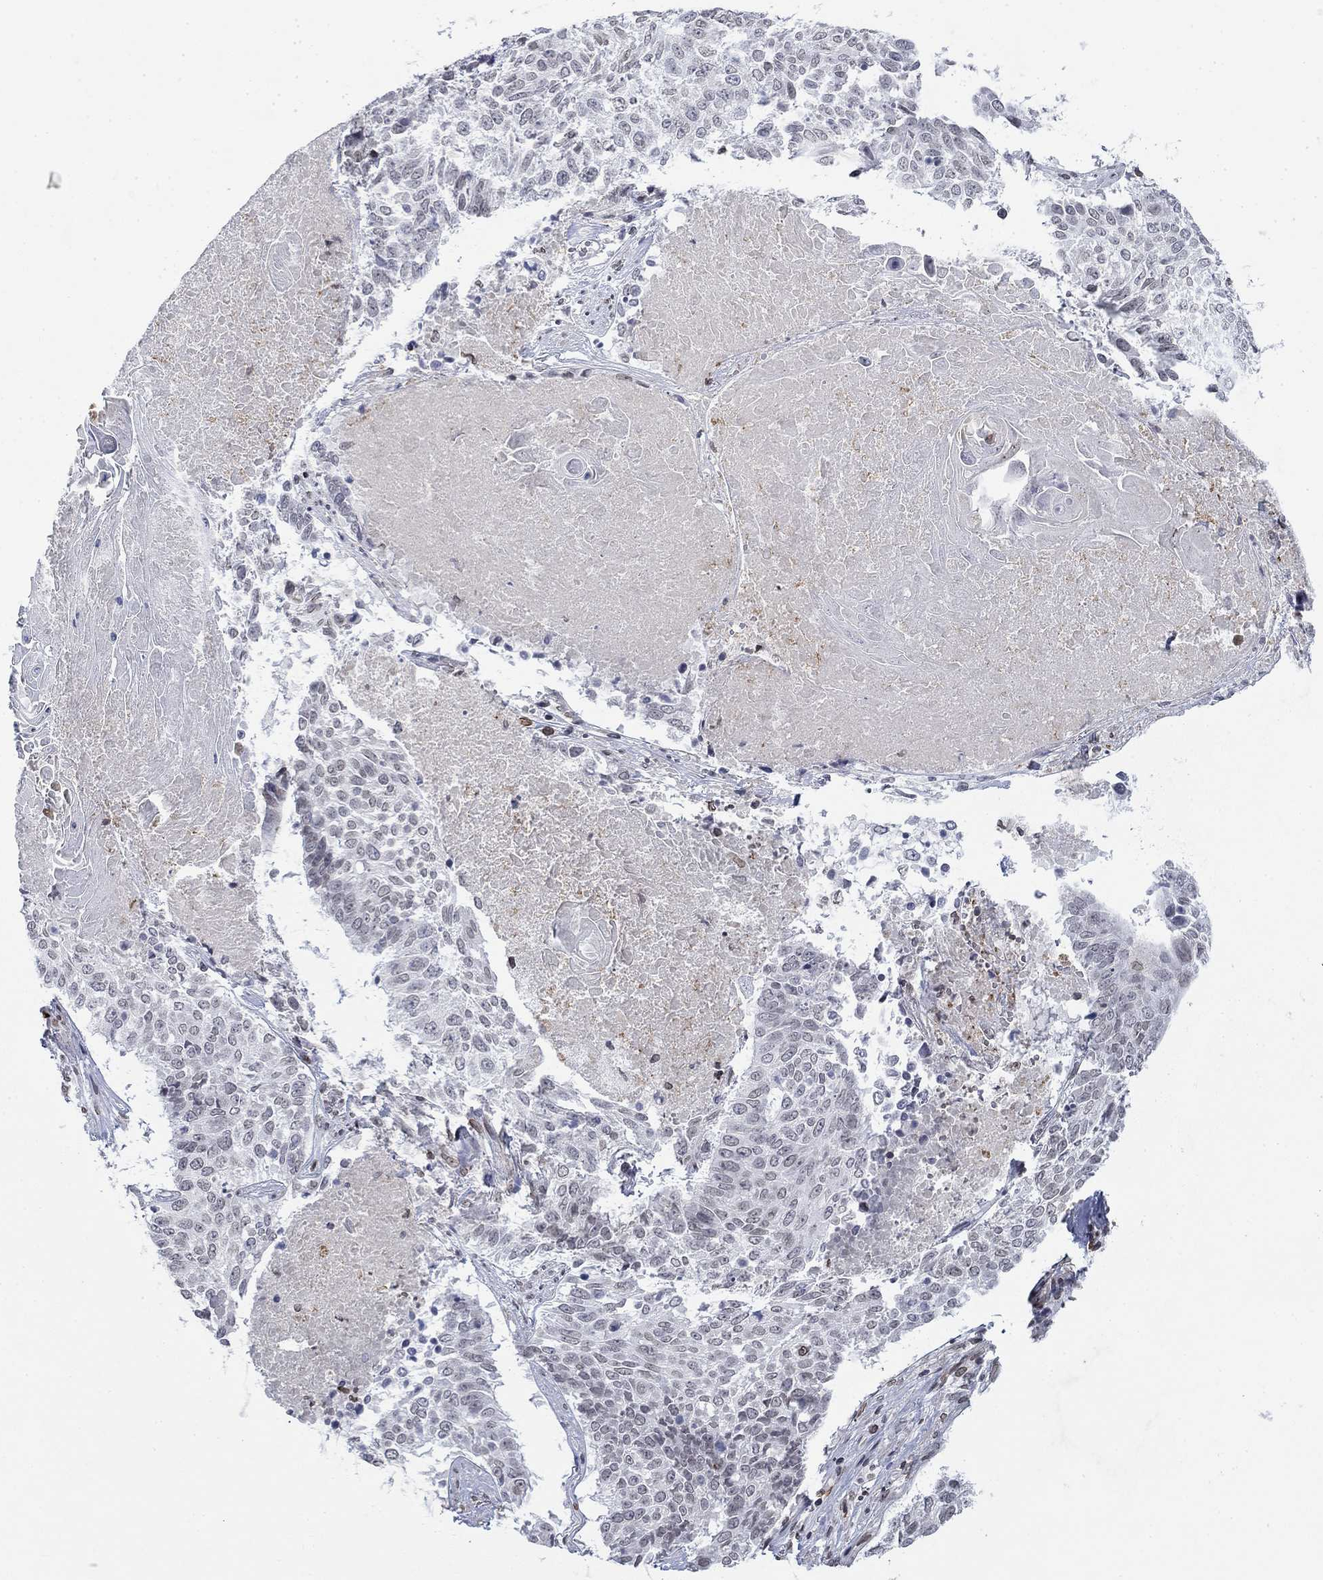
{"staining": {"intensity": "strong", "quantity": "<25%", "location": "cytoplasmic/membranous,nuclear"}, "tissue": "lung cancer", "cell_type": "Tumor cells", "image_type": "cancer", "snomed": [{"axis": "morphology", "description": "Squamous cell carcinoma, NOS"}, {"axis": "topography", "description": "Lung"}], "caption": "The immunohistochemical stain shows strong cytoplasmic/membranous and nuclear positivity in tumor cells of lung cancer (squamous cell carcinoma) tissue.", "gene": "TOR1AIP1", "patient": {"sex": "male", "age": 64}}